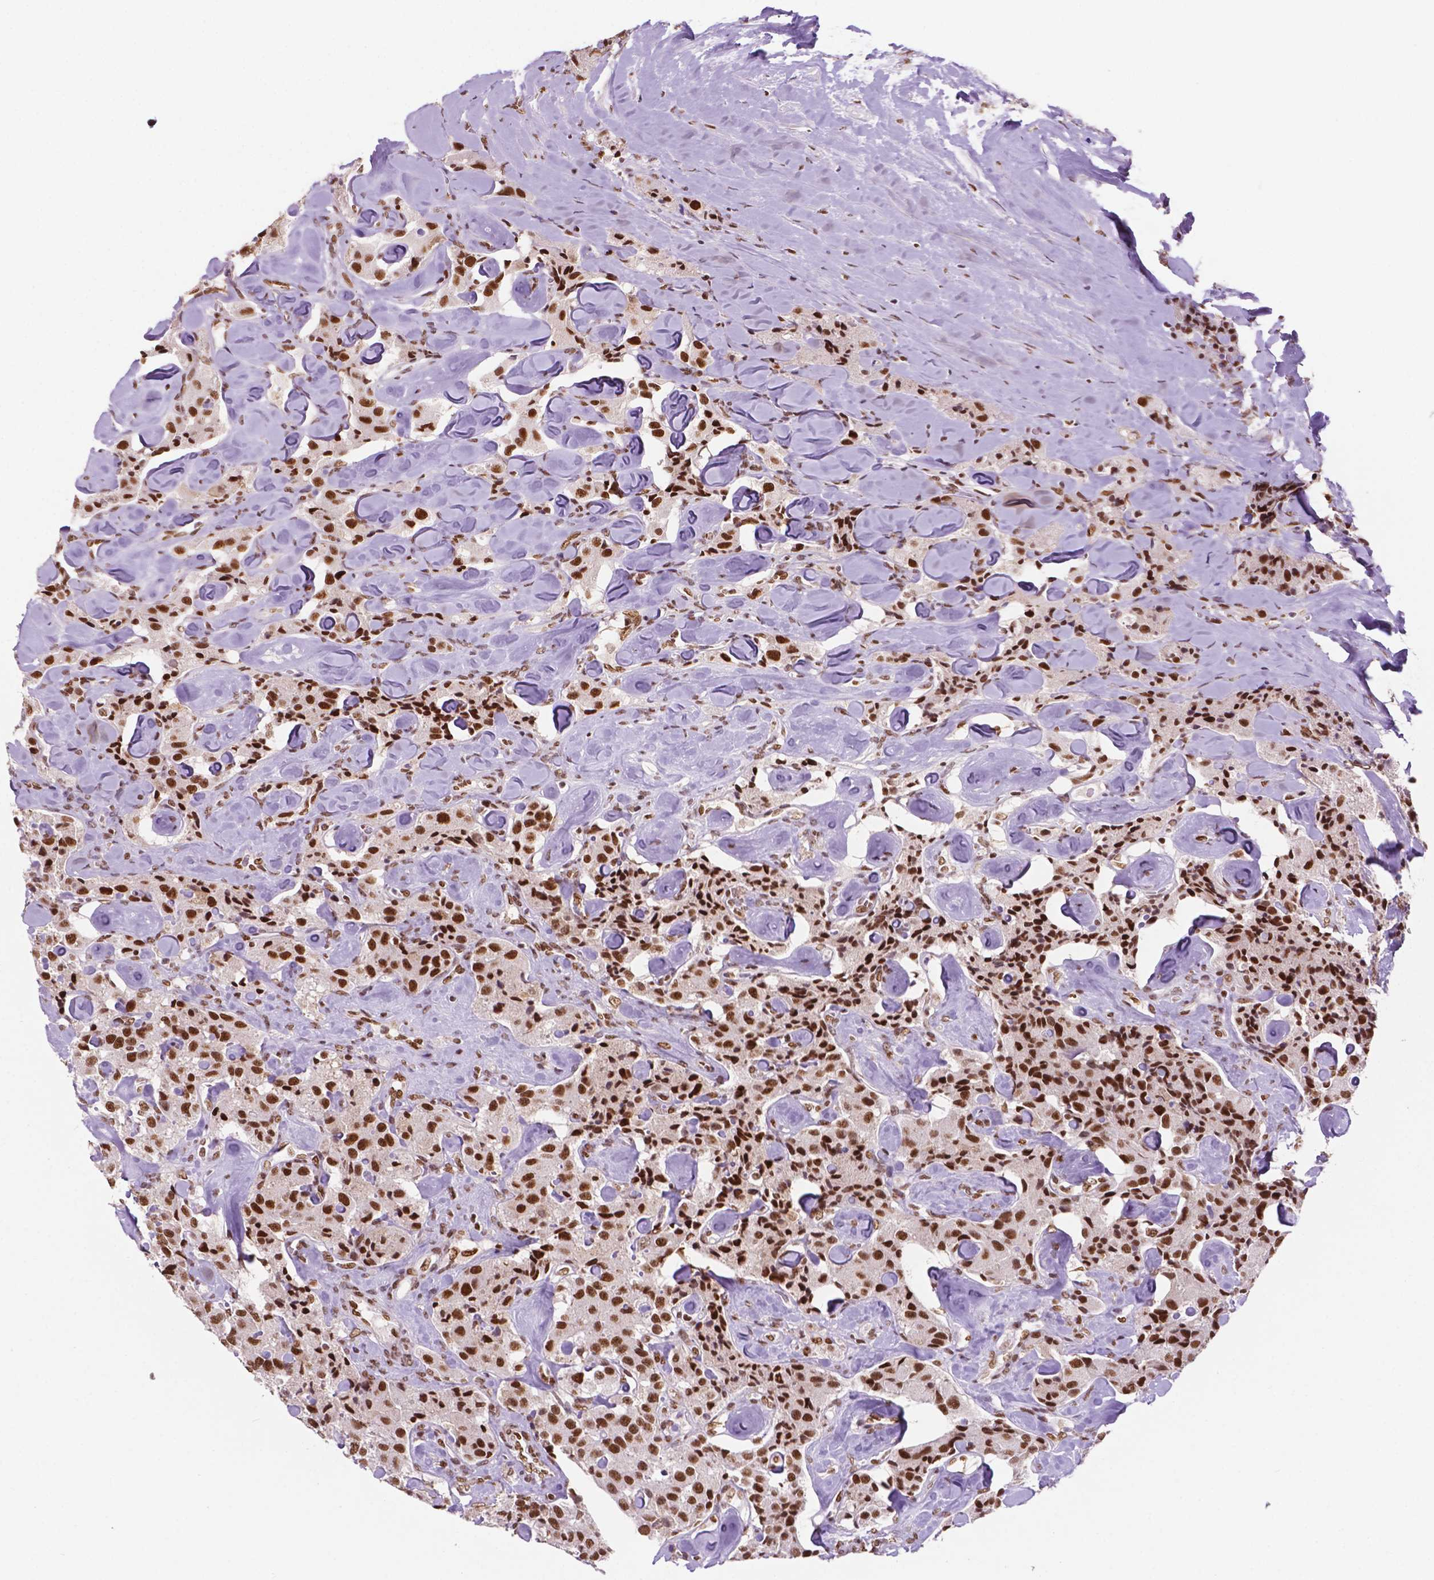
{"staining": {"intensity": "moderate", "quantity": "25%-75%", "location": "nuclear"}, "tissue": "carcinoid", "cell_type": "Tumor cells", "image_type": "cancer", "snomed": [{"axis": "morphology", "description": "Carcinoid, malignant, NOS"}, {"axis": "topography", "description": "Pancreas"}], "caption": "Immunohistochemical staining of human carcinoid demonstrates medium levels of moderate nuclear expression in about 25%-75% of tumor cells. (Stains: DAB (3,3'-diaminobenzidine) in brown, nuclei in blue, Microscopy: brightfield microscopy at high magnification).", "gene": "MLH1", "patient": {"sex": "male", "age": 41}}